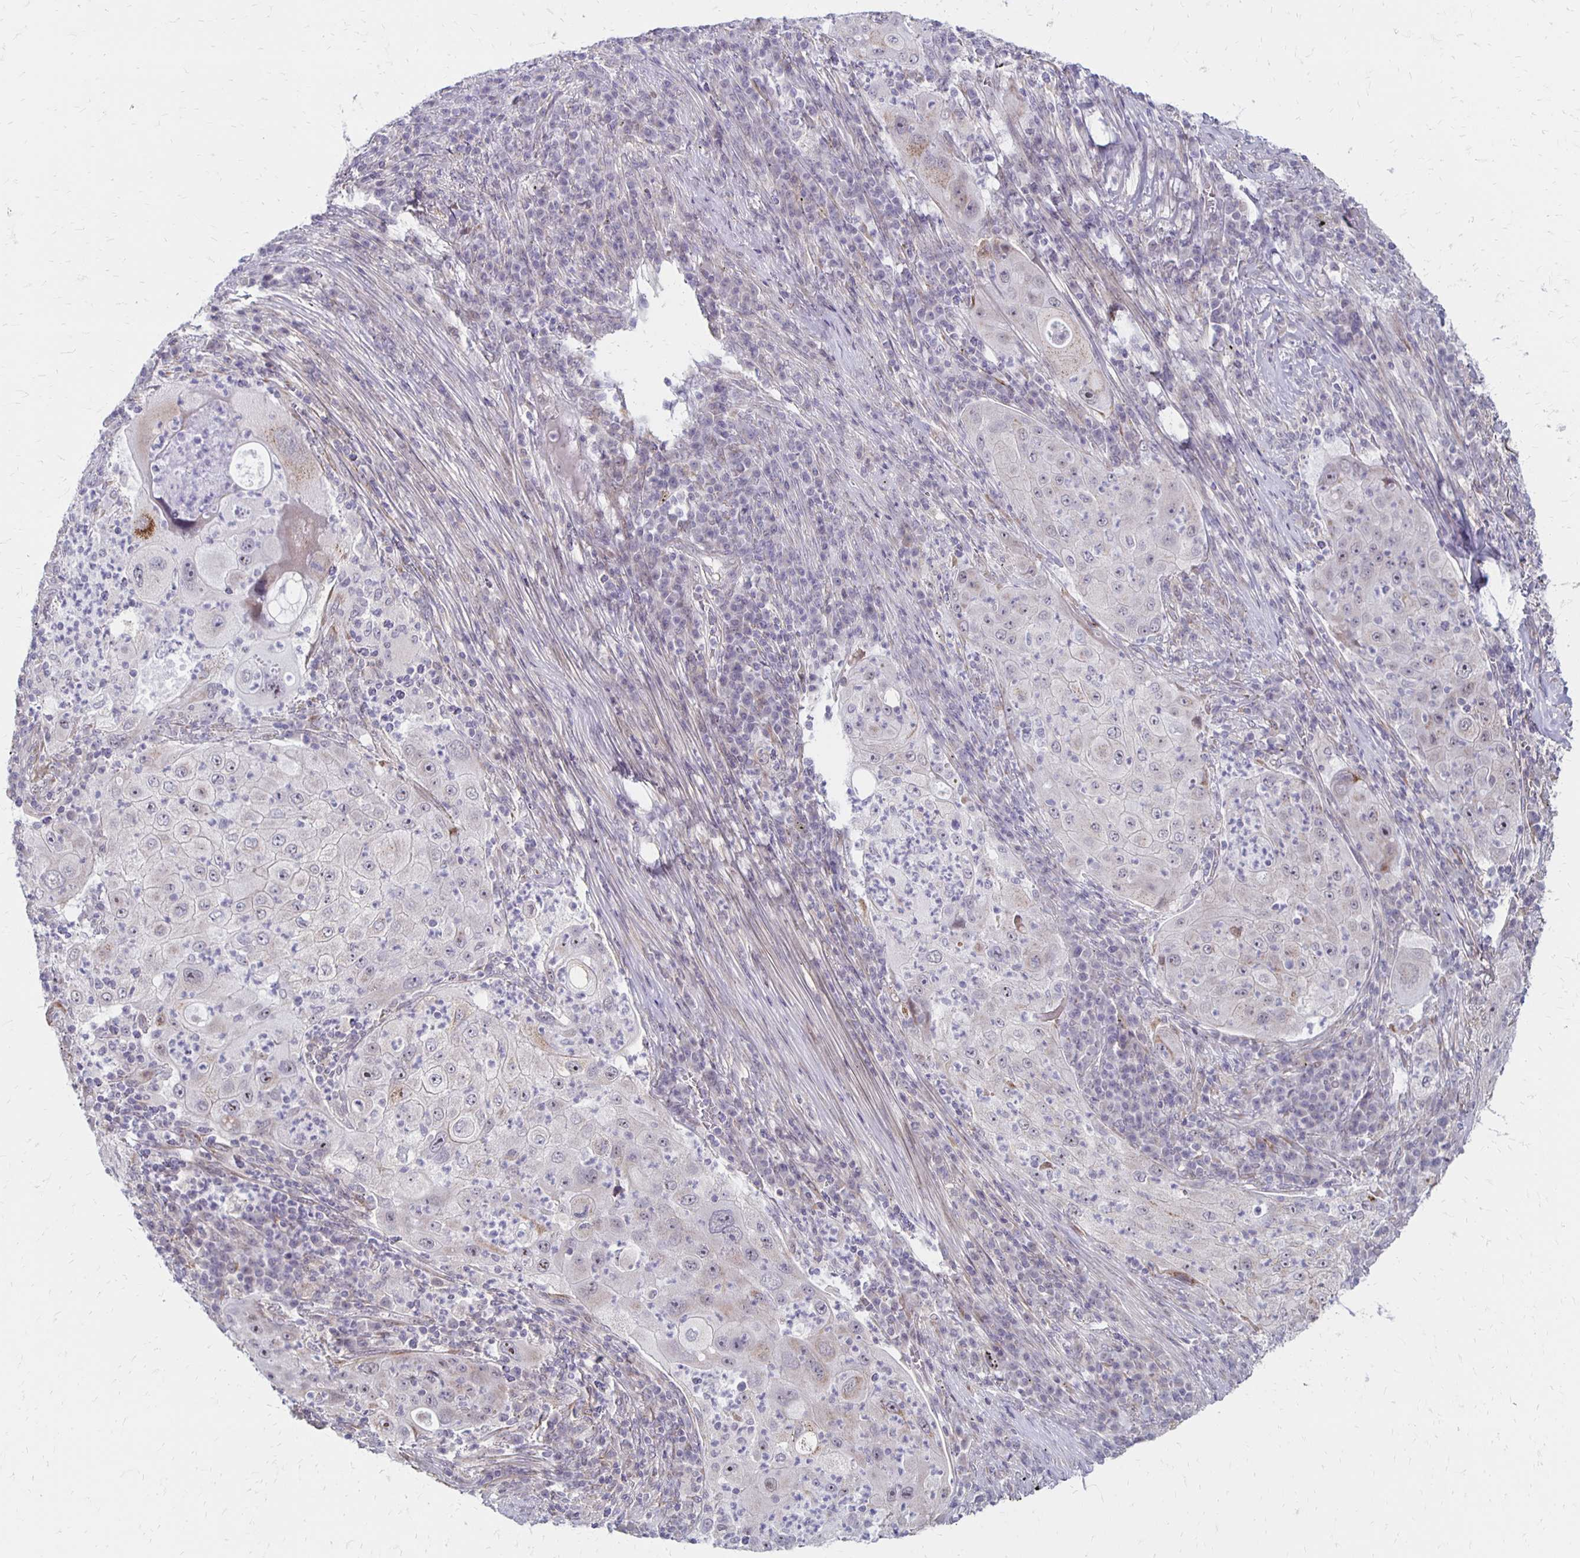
{"staining": {"intensity": "negative", "quantity": "none", "location": "none"}, "tissue": "lung cancer", "cell_type": "Tumor cells", "image_type": "cancer", "snomed": [{"axis": "morphology", "description": "Squamous cell carcinoma, NOS"}, {"axis": "topography", "description": "Lung"}], "caption": "High magnification brightfield microscopy of squamous cell carcinoma (lung) stained with DAB (brown) and counterstained with hematoxylin (blue): tumor cells show no significant staining.", "gene": "DAGLA", "patient": {"sex": "female", "age": 59}}